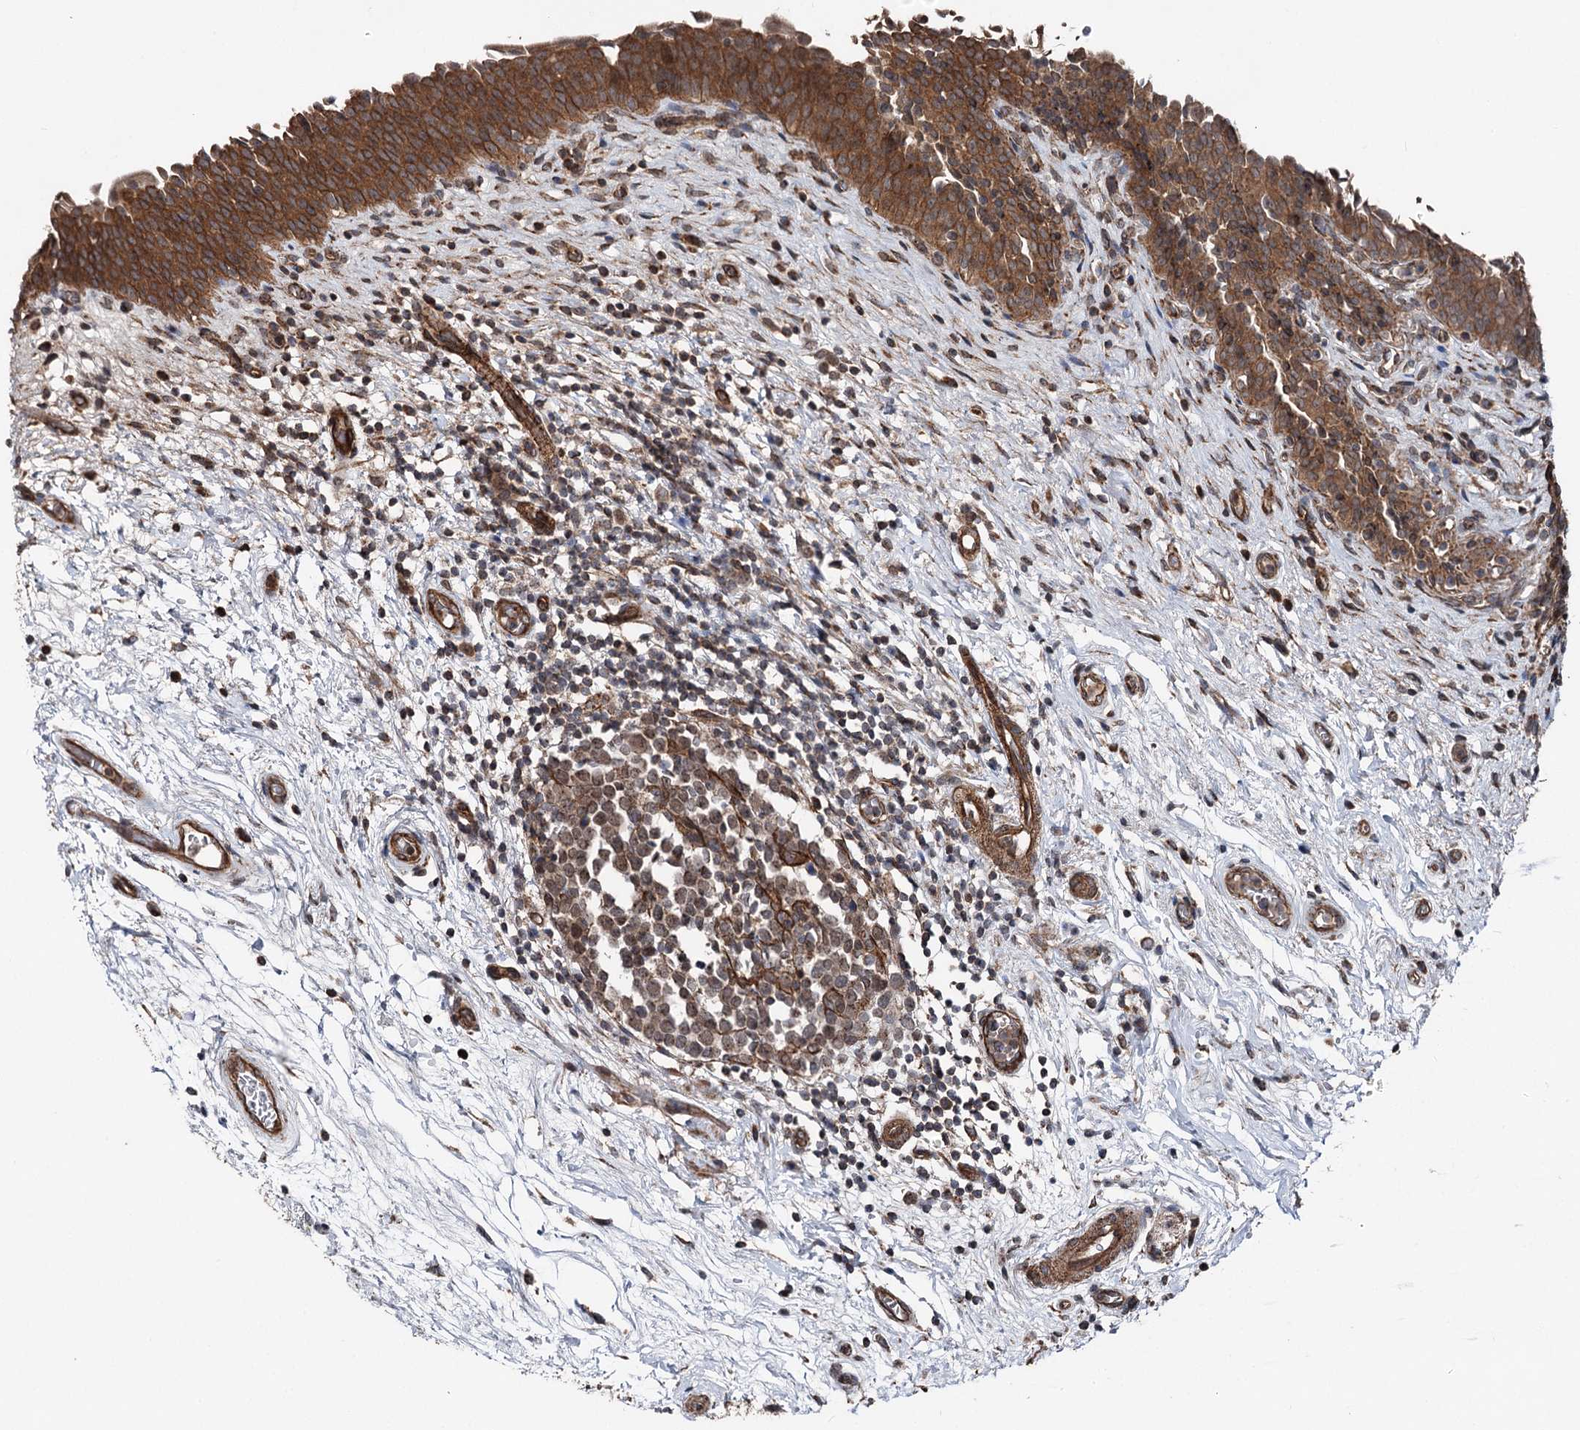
{"staining": {"intensity": "strong", "quantity": ">75%", "location": "cytoplasmic/membranous"}, "tissue": "urinary bladder", "cell_type": "Urothelial cells", "image_type": "normal", "snomed": [{"axis": "morphology", "description": "Normal tissue, NOS"}, {"axis": "topography", "description": "Urinary bladder"}], "caption": "This photomicrograph exhibits immunohistochemistry staining of benign urinary bladder, with high strong cytoplasmic/membranous expression in about >75% of urothelial cells.", "gene": "ITFG2", "patient": {"sex": "male", "age": 83}}